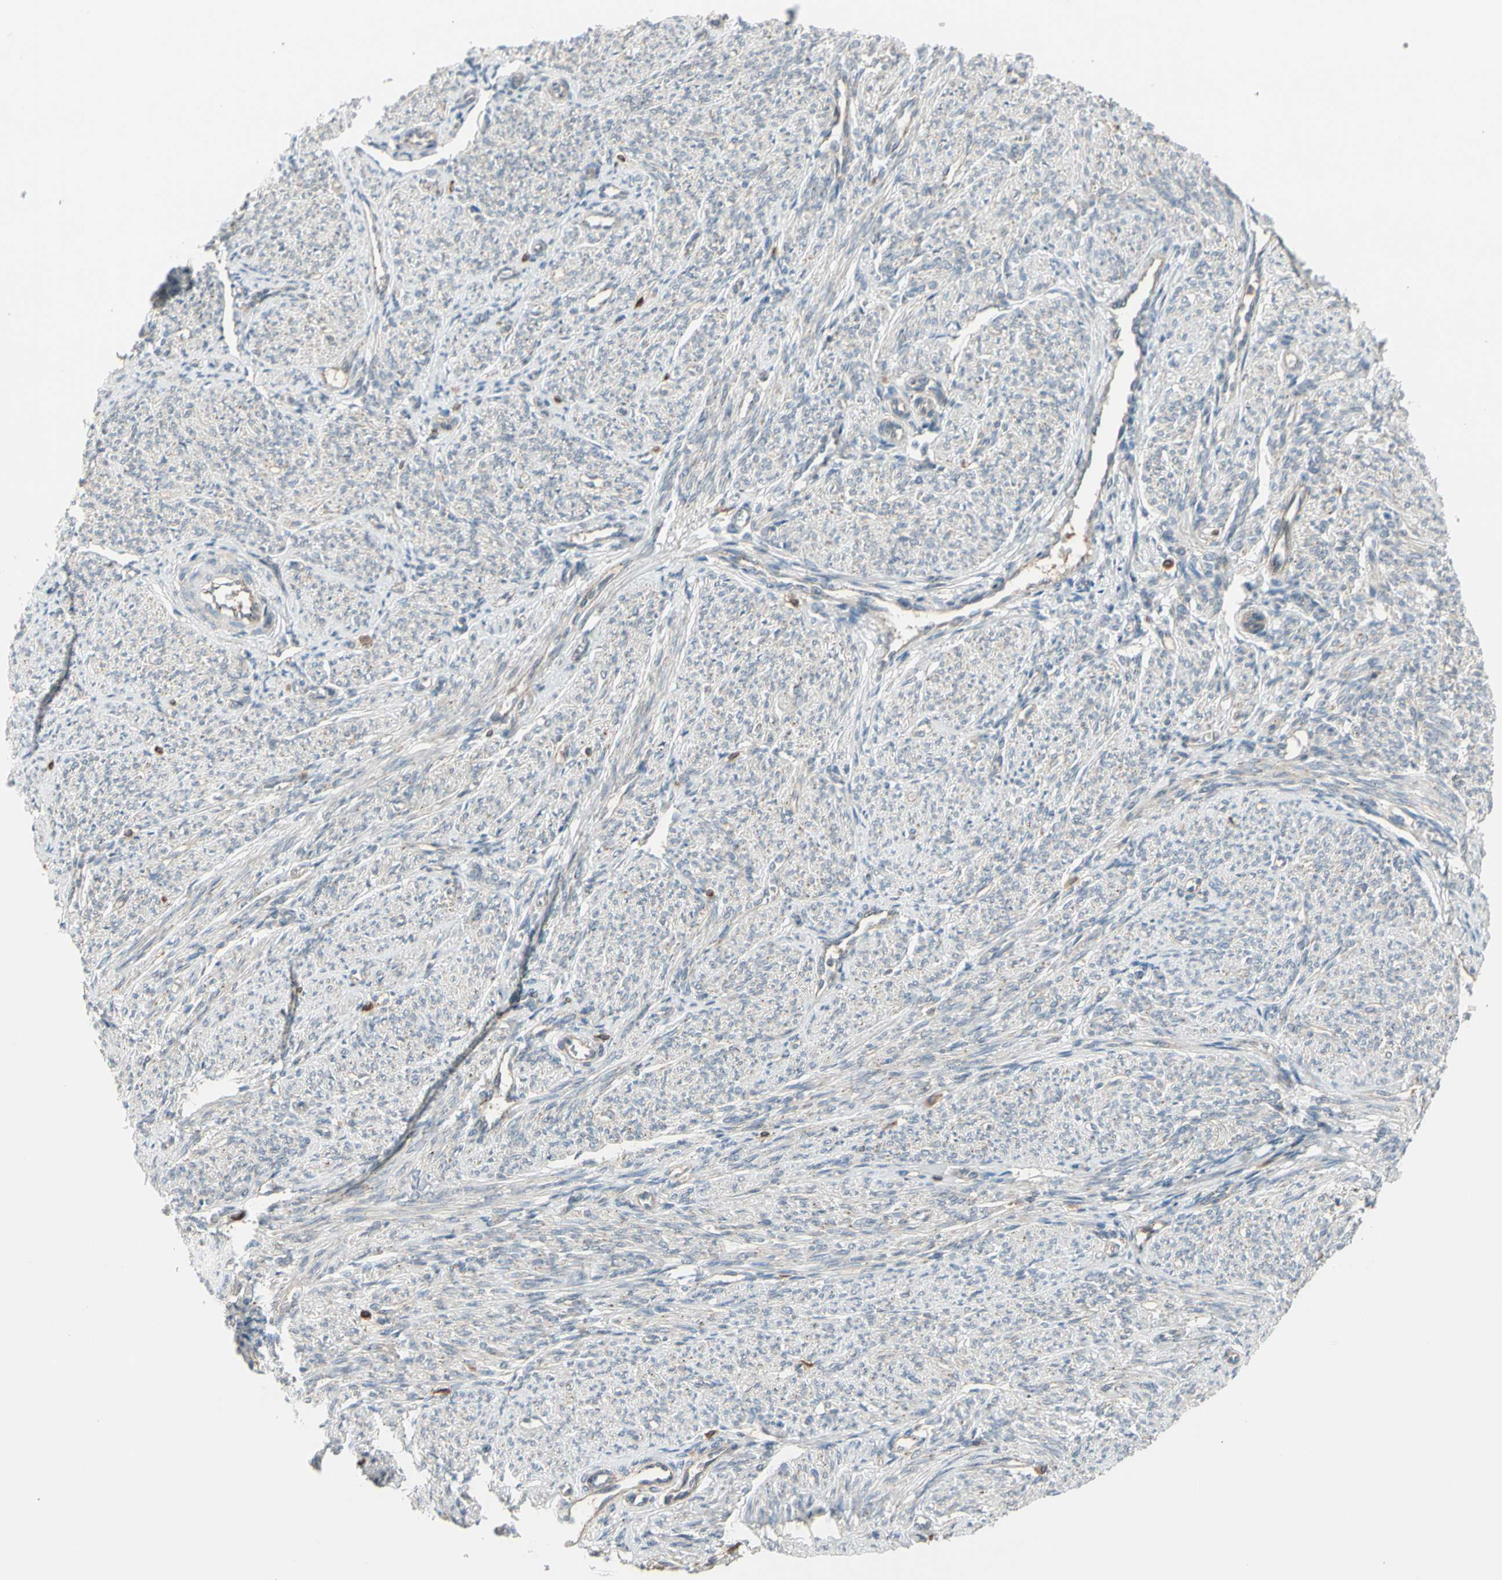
{"staining": {"intensity": "weak", "quantity": "25%-75%", "location": "cytoplasmic/membranous"}, "tissue": "smooth muscle", "cell_type": "Smooth muscle cells", "image_type": "normal", "snomed": [{"axis": "morphology", "description": "Normal tissue, NOS"}, {"axis": "topography", "description": "Smooth muscle"}], "caption": "The immunohistochemical stain highlights weak cytoplasmic/membranous staining in smooth muscle cells of normal smooth muscle. Using DAB (3,3'-diaminobenzidine) (brown) and hematoxylin (blue) stains, captured at high magnification using brightfield microscopy.", "gene": "GALNT5", "patient": {"sex": "female", "age": 65}}